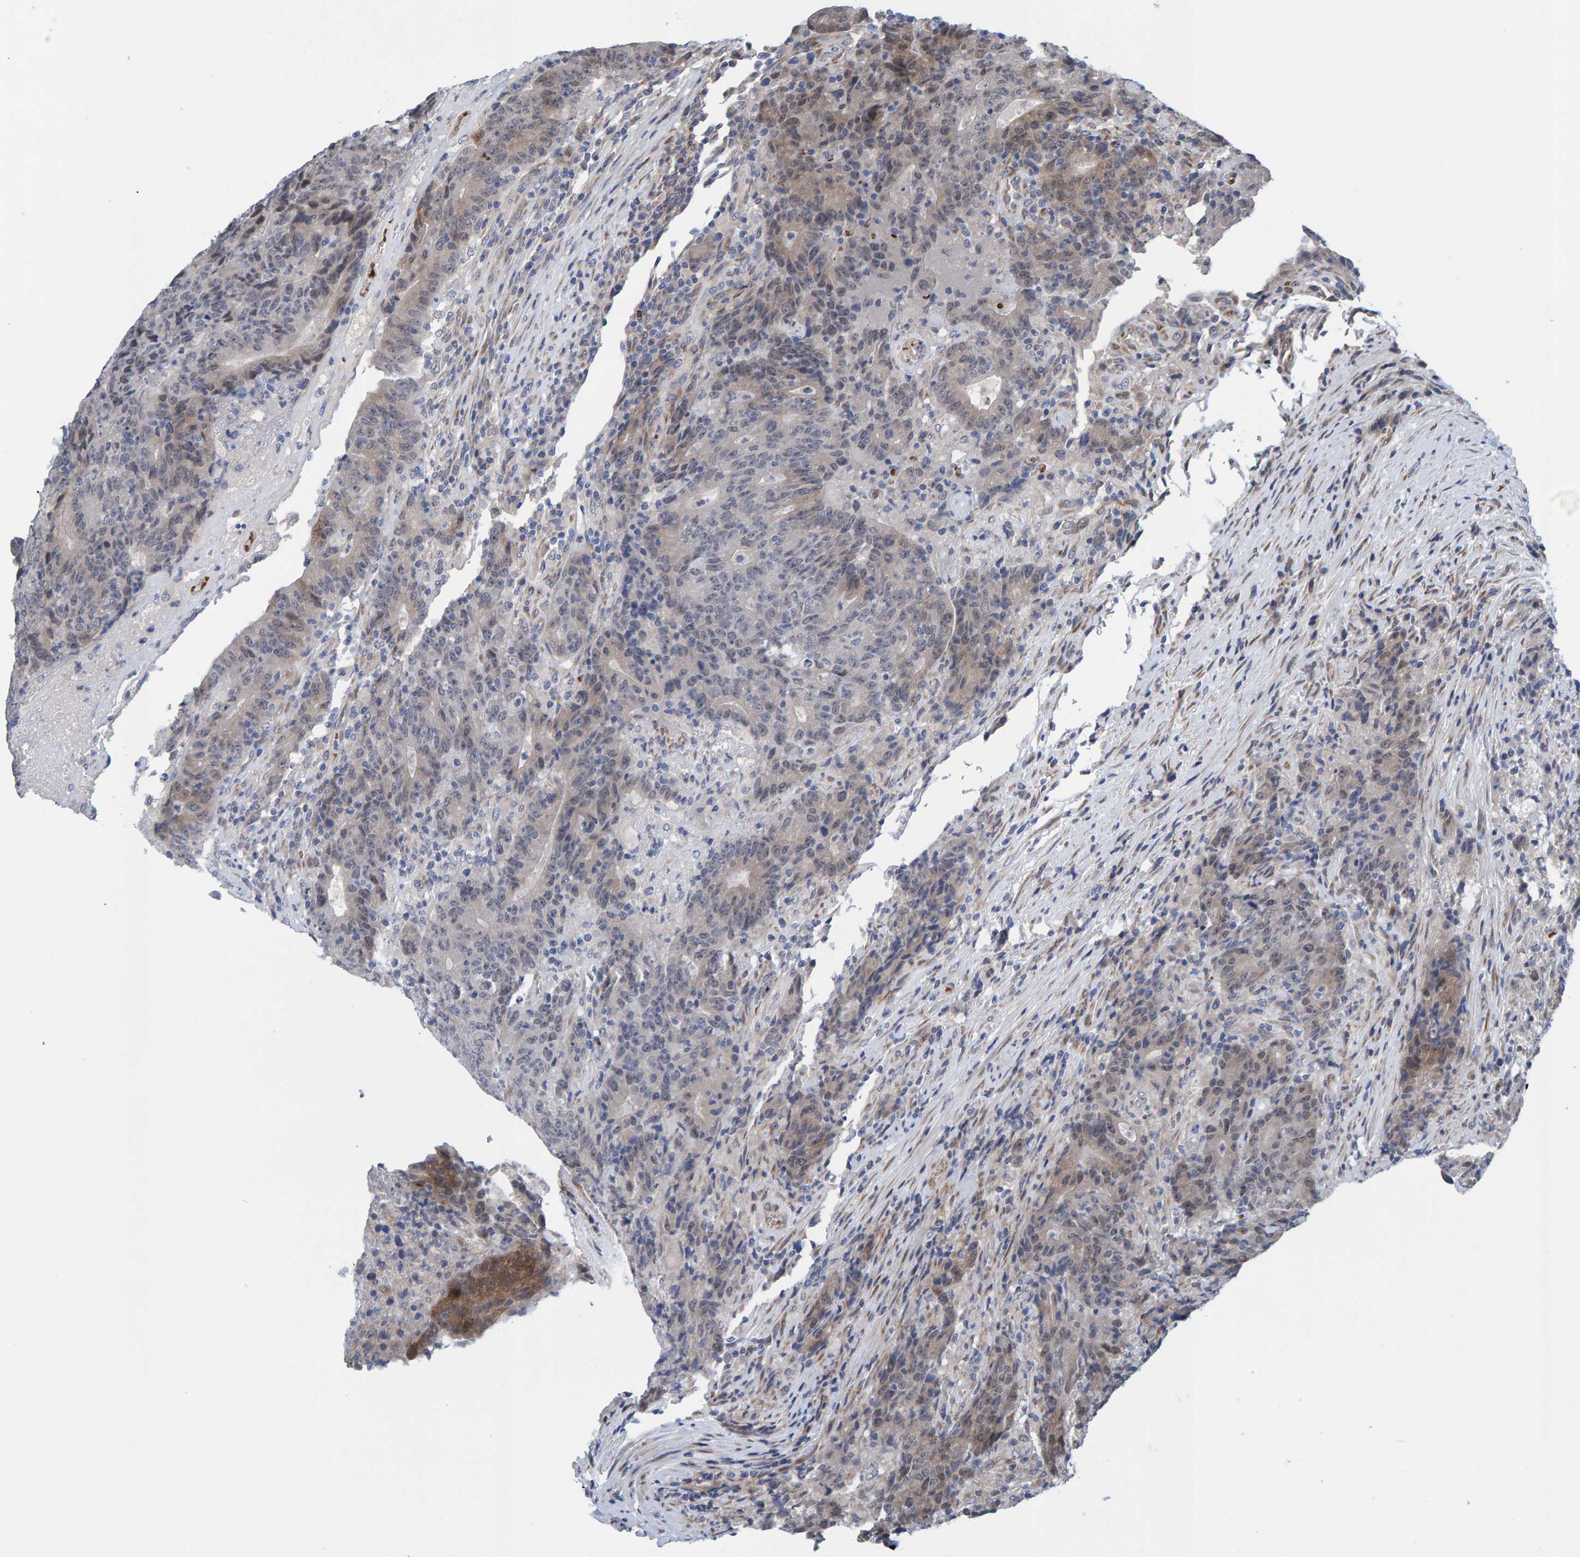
{"staining": {"intensity": "weak", "quantity": "<25%", "location": "cytoplasmic/membranous,nuclear"}, "tissue": "colorectal cancer", "cell_type": "Tumor cells", "image_type": "cancer", "snomed": [{"axis": "morphology", "description": "Normal tissue, NOS"}, {"axis": "morphology", "description": "Adenocarcinoma, NOS"}, {"axis": "topography", "description": "Colon"}], "caption": "Immunohistochemistry image of colorectal cancer stained for a protein (brown), which reveals no positivity in tumor cells.", "gene": "MFSD6L", "patient": {"sex": "female", "age": 75}}